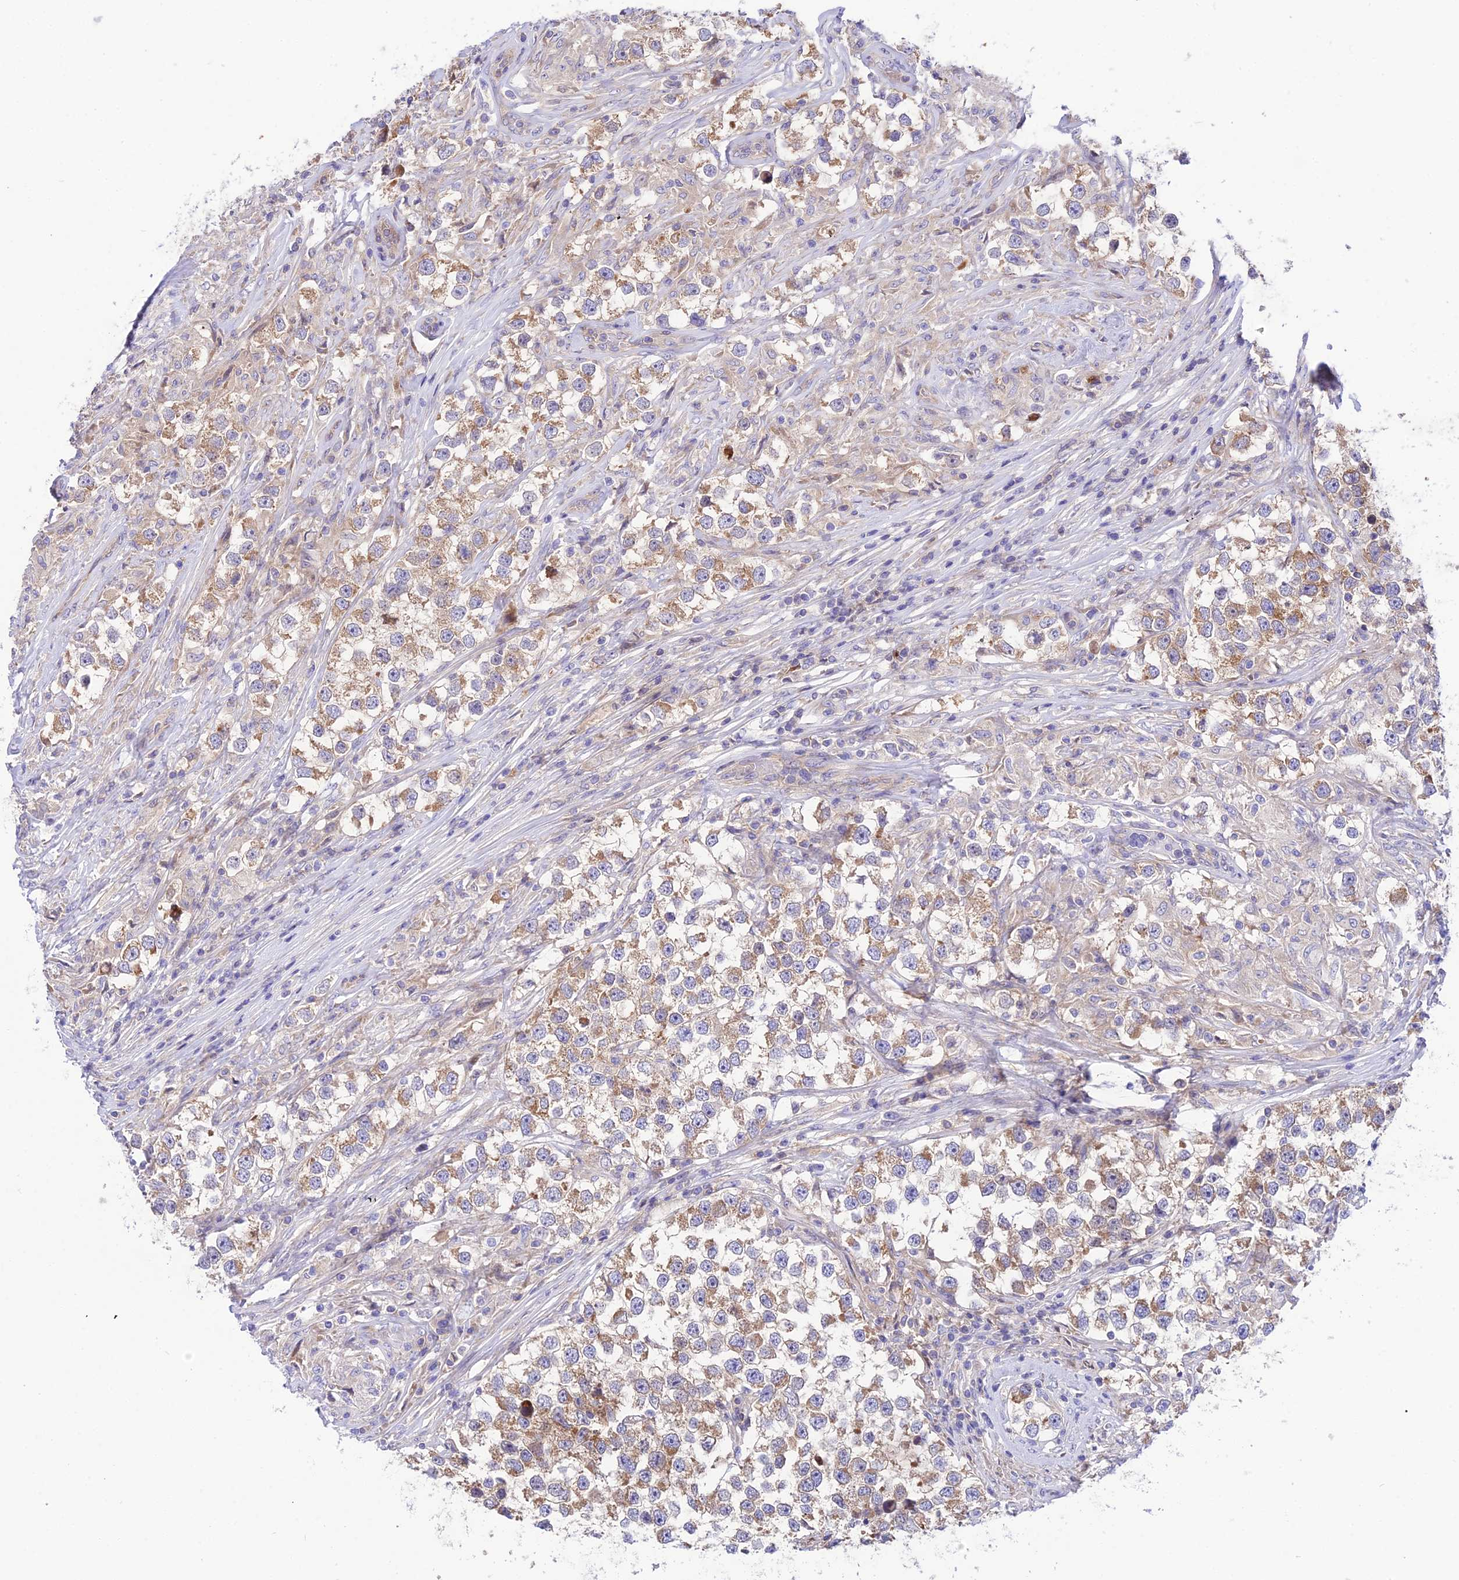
{"staining": {"intensity": "moderate", "quantity": ">75%", "location": "cytoplasmic/membranous"}, "tissue": "testis cancer", "cell_type": "Tumor cells", "image_type": "cancer", "snomed": [{"axis": "morphology", "description": "Seminoma, NOS"}, {"axis": "topography", "description": "Testis"}], "caption": "Testis cancer stained for a protein displays moderate cytoplasmic/membranous positivity in tumor cells.", "gene": "TRIM43B", "patient": {"sex": "male", "age": 46}}